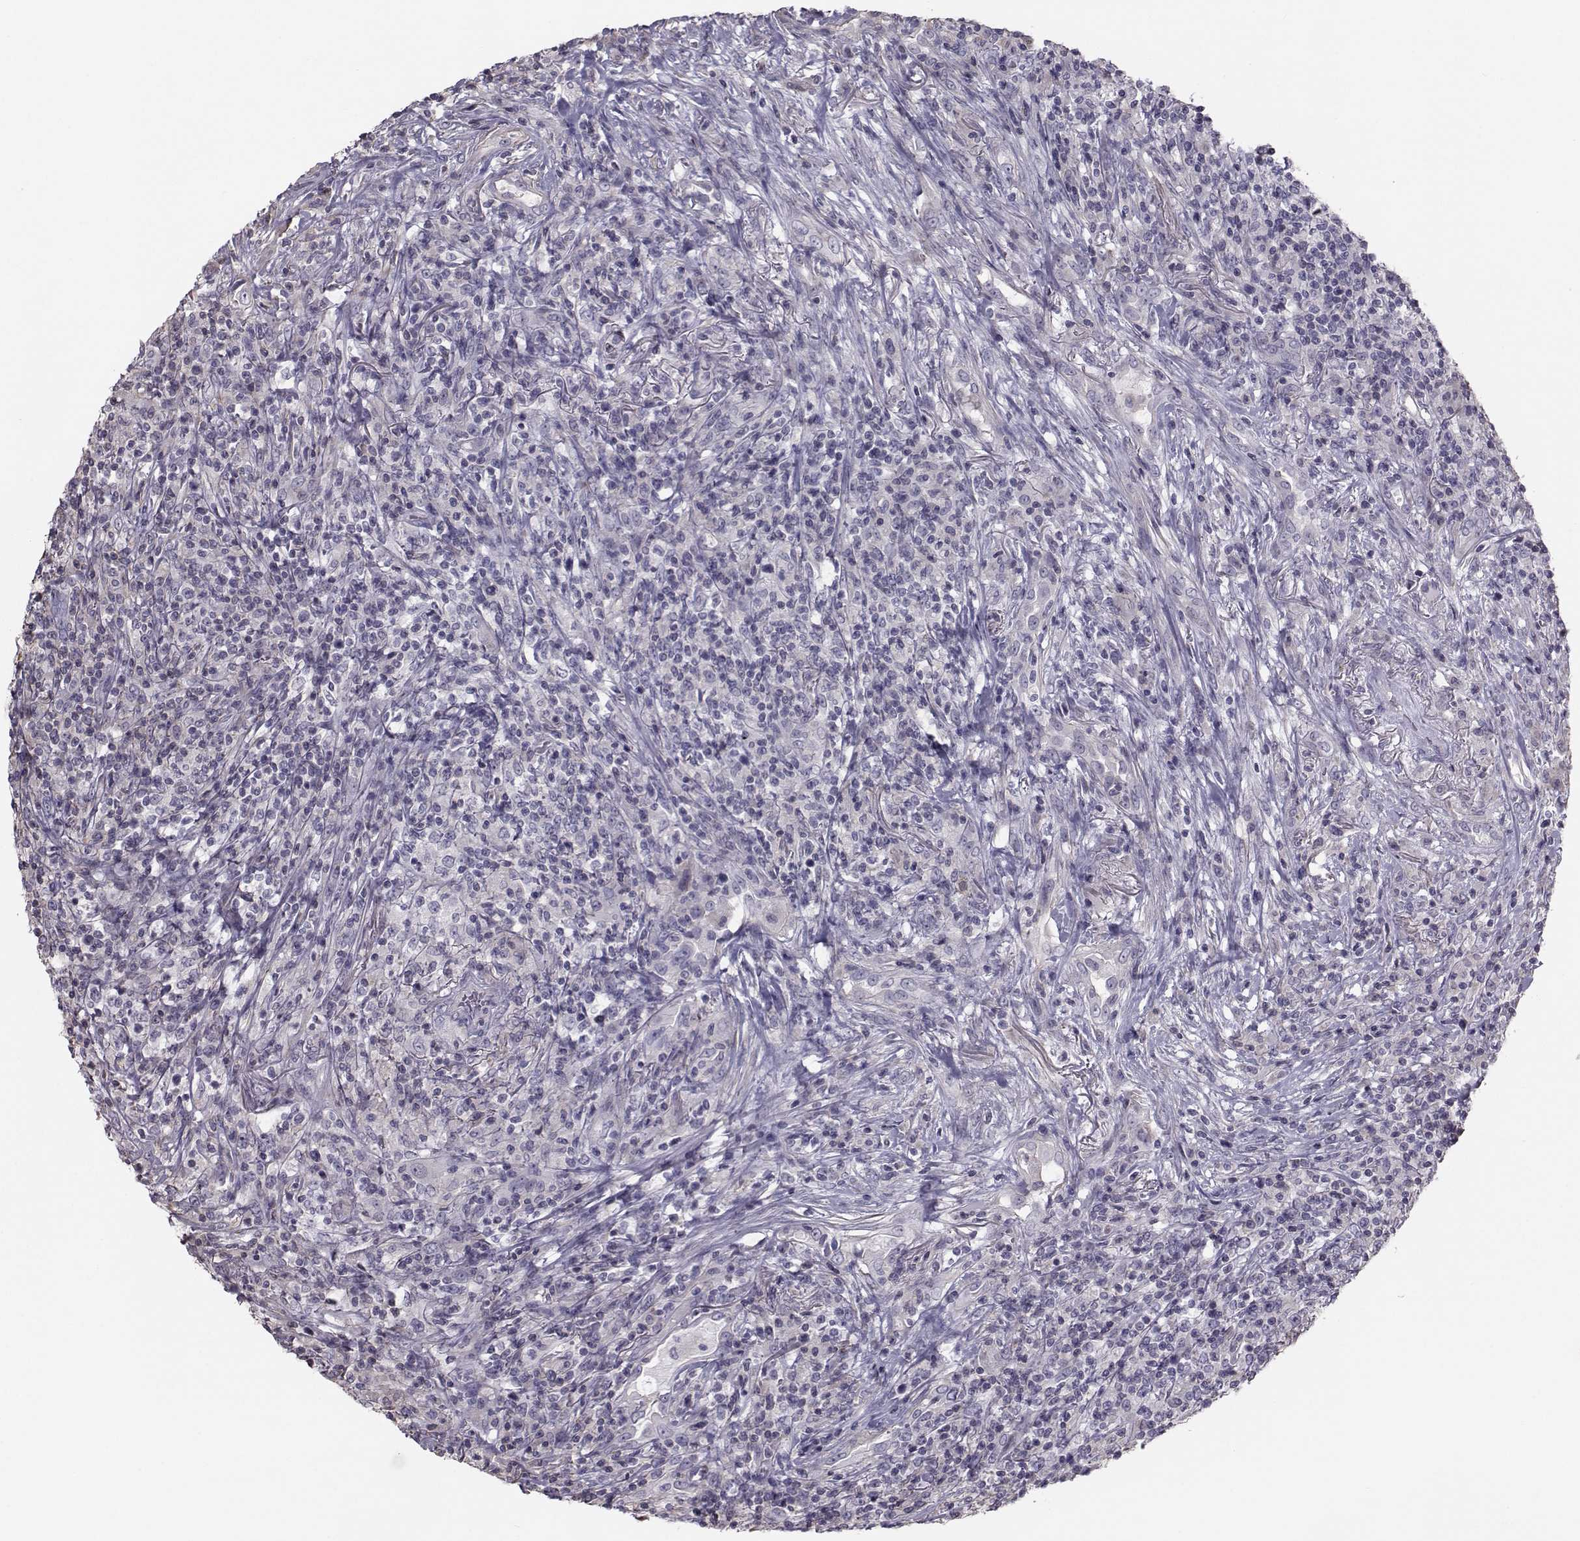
{"staining": {"intensity": "negative", "quantity": "none", "location": "none"}, "tissue": "lymphoma", "cell_type": "Tumor cells", "image_type": "cancer", "snomed": [{"axis": "morphology", "description": "Malignant lymphoma, non-Hodgkin's type, High grade"}, {"axis": "topography", "description": "Lung"}], "caption": "Protein analysis of malignant lymphoma, non-Hodgkin's type (high-grade) shows no significant expression in tumor cells. (DAB IHC visualized using brightfield microscopy, high magnification).", "gene": "GARIN3", "patient": {"sex": "male", "age": 79}}